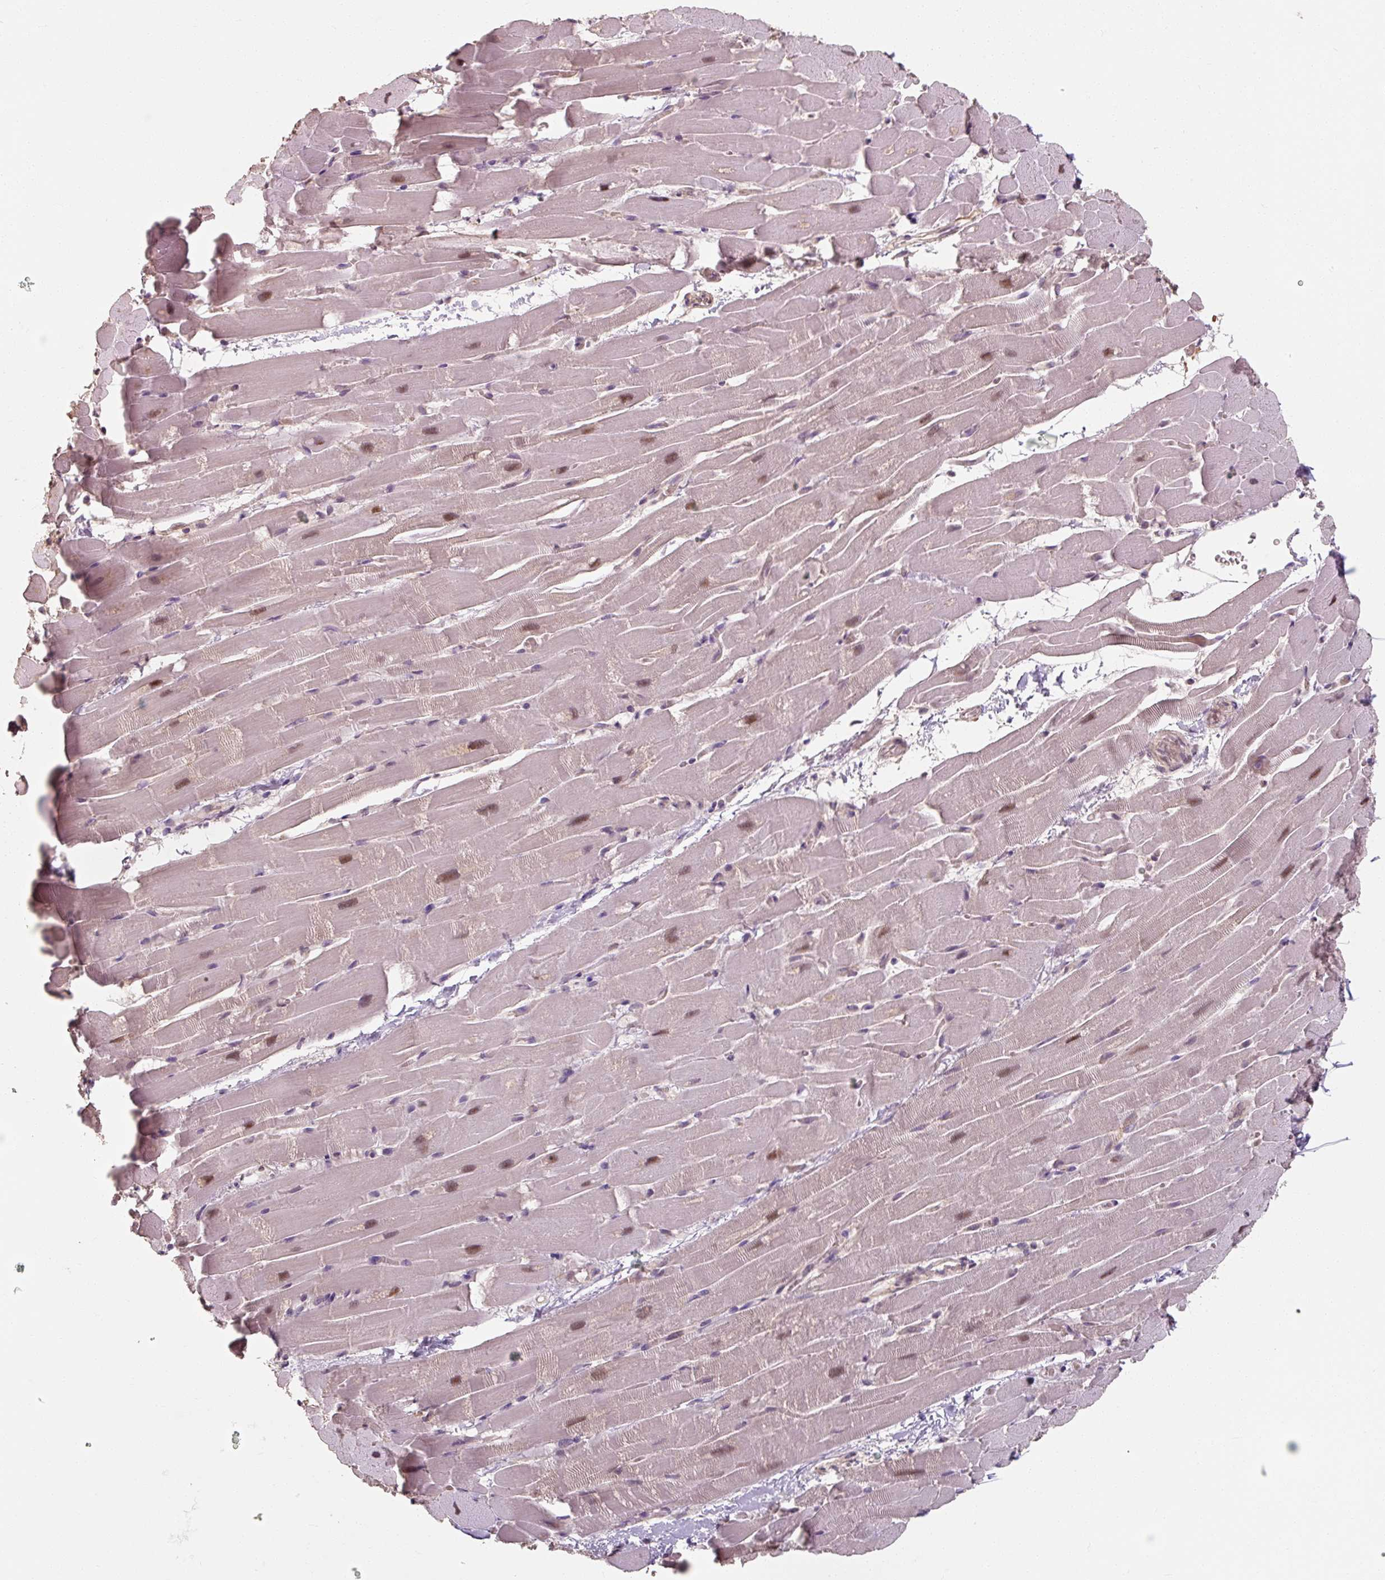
{"staining": {"intensity": "moderate", "quantity": "25%-75%", "location": "nuclear"}, "tissue": "heart muscle", "cell_type": "Cardiomyocytes", "image_type": "normal", "snomed": [{"axis": "morphology", "description": "Normal tissue, NOS"}, {"axis": "topography", "description": "Heart"}], "caption": "Immunohistochemistry (IHC) of benign heart muscle displays medium levels of moderate nuclear expression in about 25%-75% of cardiomyocytes.", "gene": "ENSG00000291316", "patient": {"sex": "male", "age": 37}}